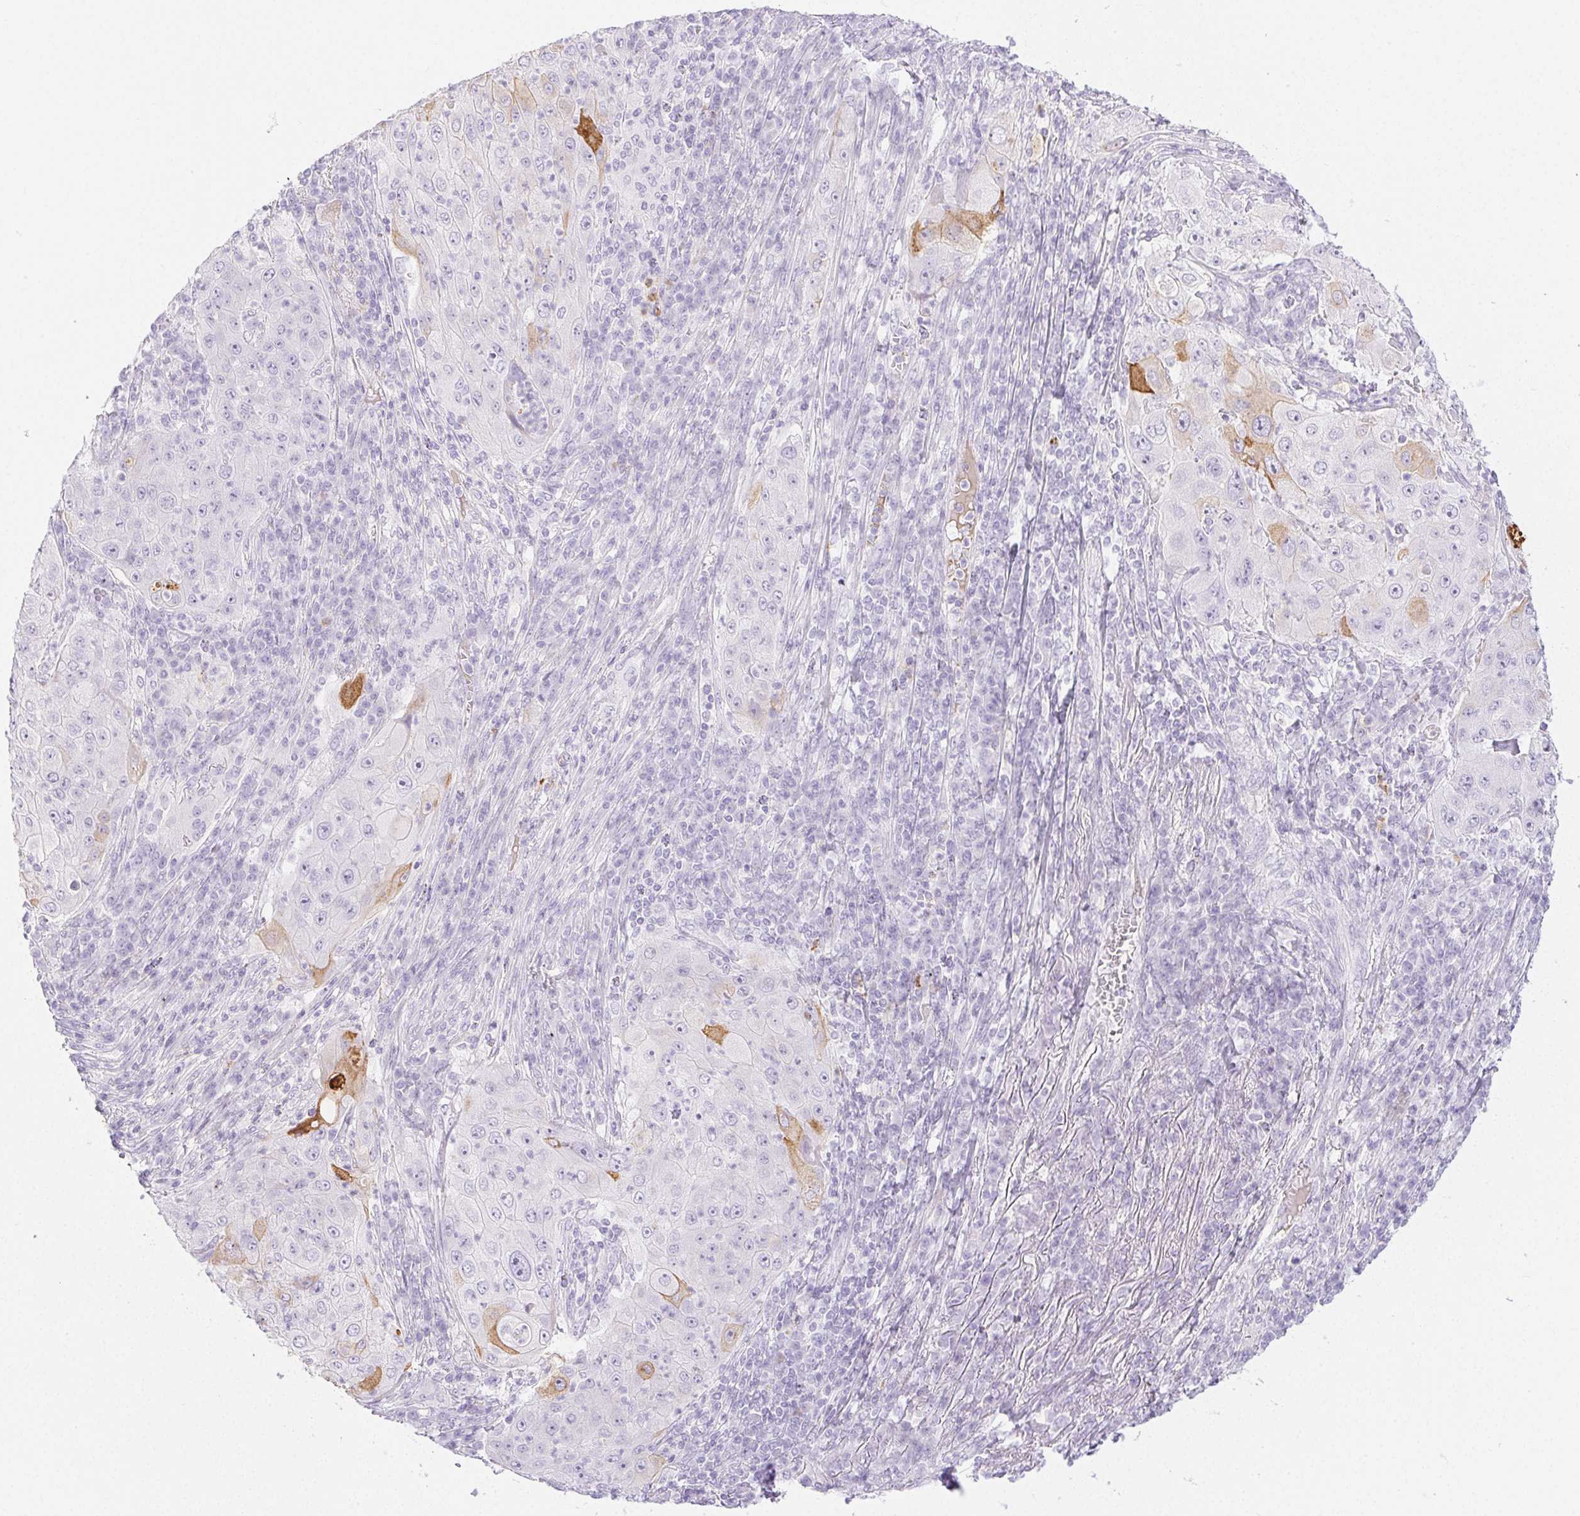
{"staining": {"intensity": "moderate", "quantity": "<25%", "location": "cytoplasmic/membranous"}, "tissue": "lung cancer", "cell_type": "Tumor cells", "image_type": "cancer", "snomed": [{"axis": "morphology", "description": "Squamous cell carcinoma, NOS"}, {"axis": "topography", "description": "Lung"}], "caption": "High-power microscopy captured an immunohistochemistry (IHC) micrograph of lung squamous cell carcinoma, revealing moderate cytoplasmic/membranous staining in approximately <25% of tumor cells.", "gene": "PI3", "patient": {"sex": "female", "age": 59}}